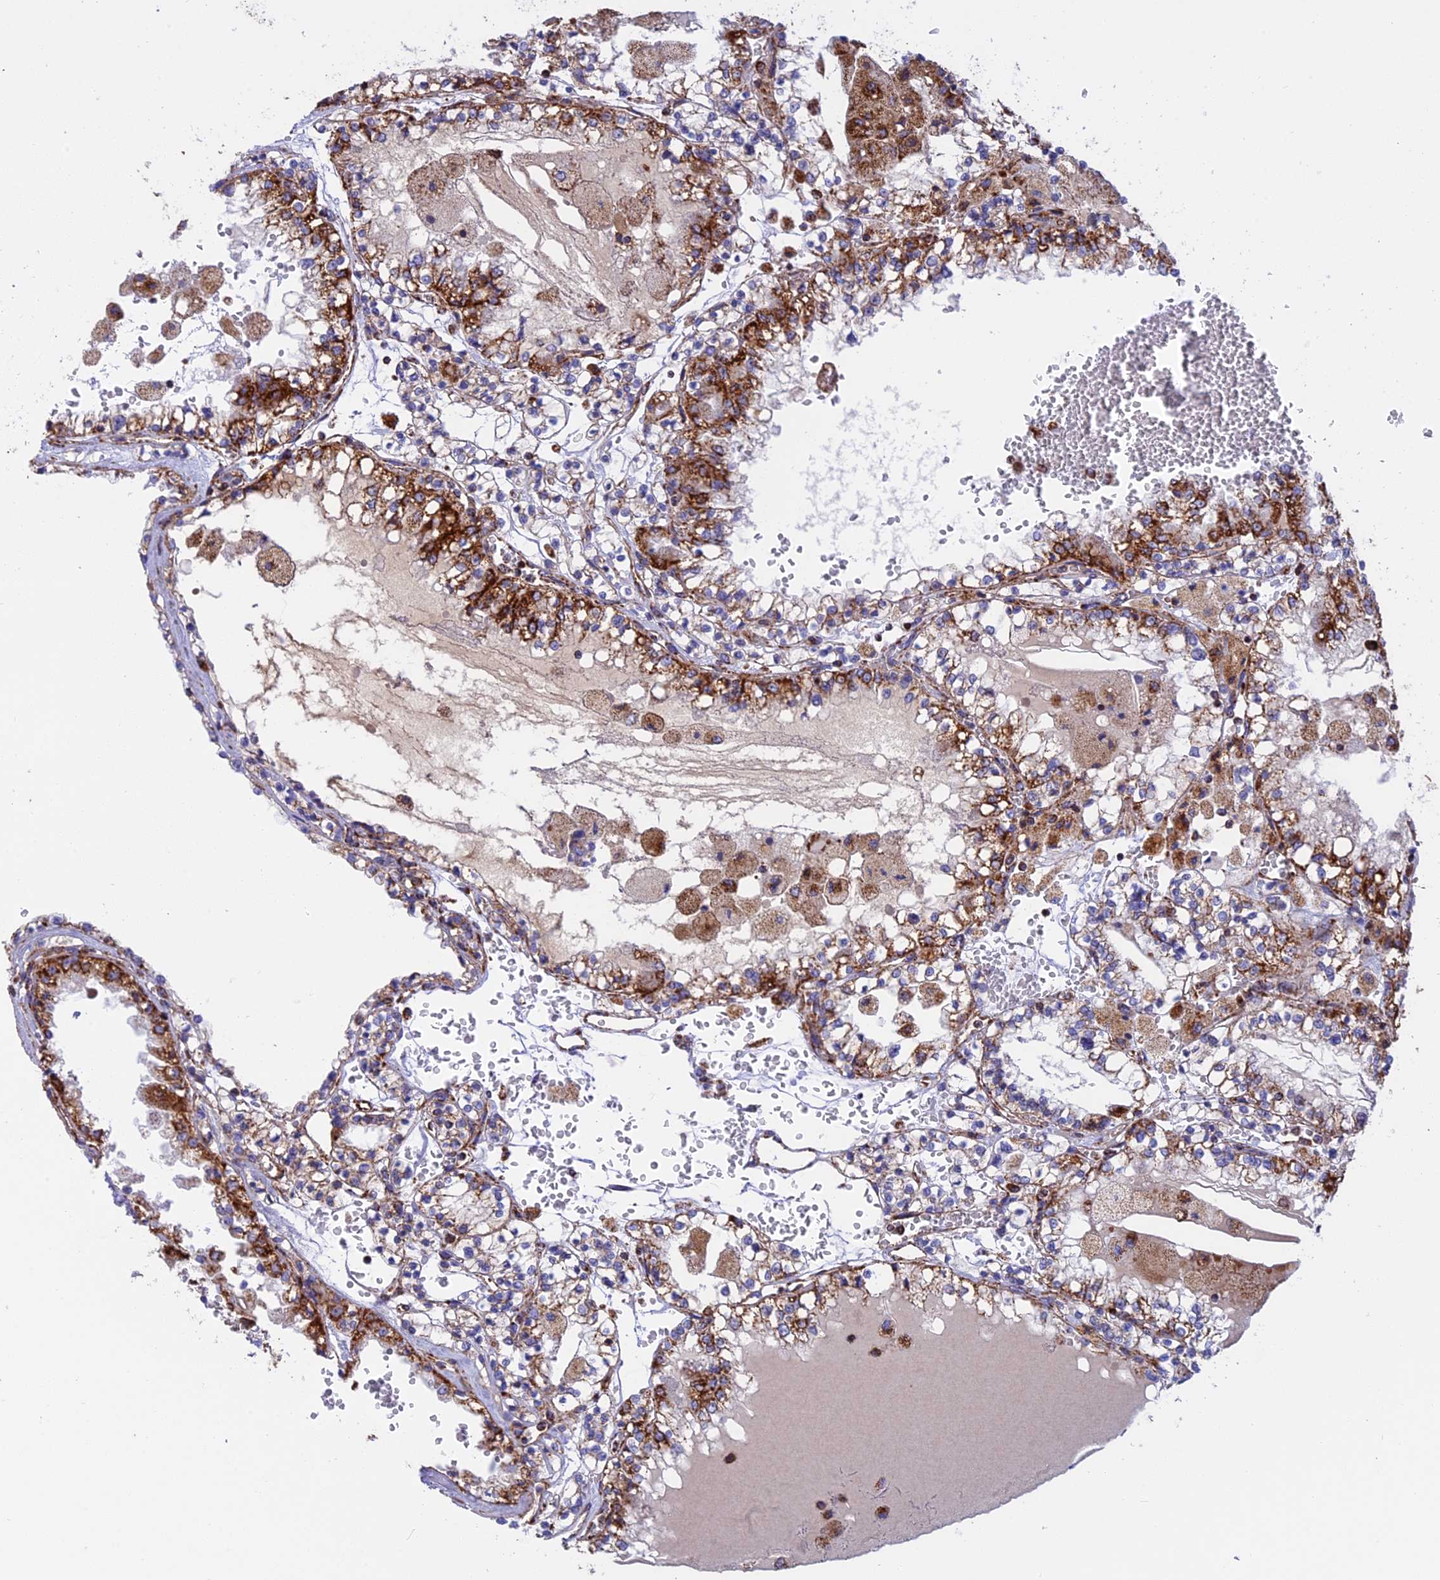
{"staining": {"intensity": "strong", "quantity": "25%-75%", "location": "cytoplasmic/membranous"}, "tissue": "renal cancer", "cell_type": "Tumor cells", "image_type": "cancer", "snomed": [{"axis": "morphology", "description": "Adenocarcinoma, NOS"}, {"axis": "topography", "description": "Kidney"}], "caption": "Human renal adenocarcinoma stained with a protein marker shows strong staining in tumor cells.", "gene": "UQCRB", "patient": {"sex": "female", "age": 56}}